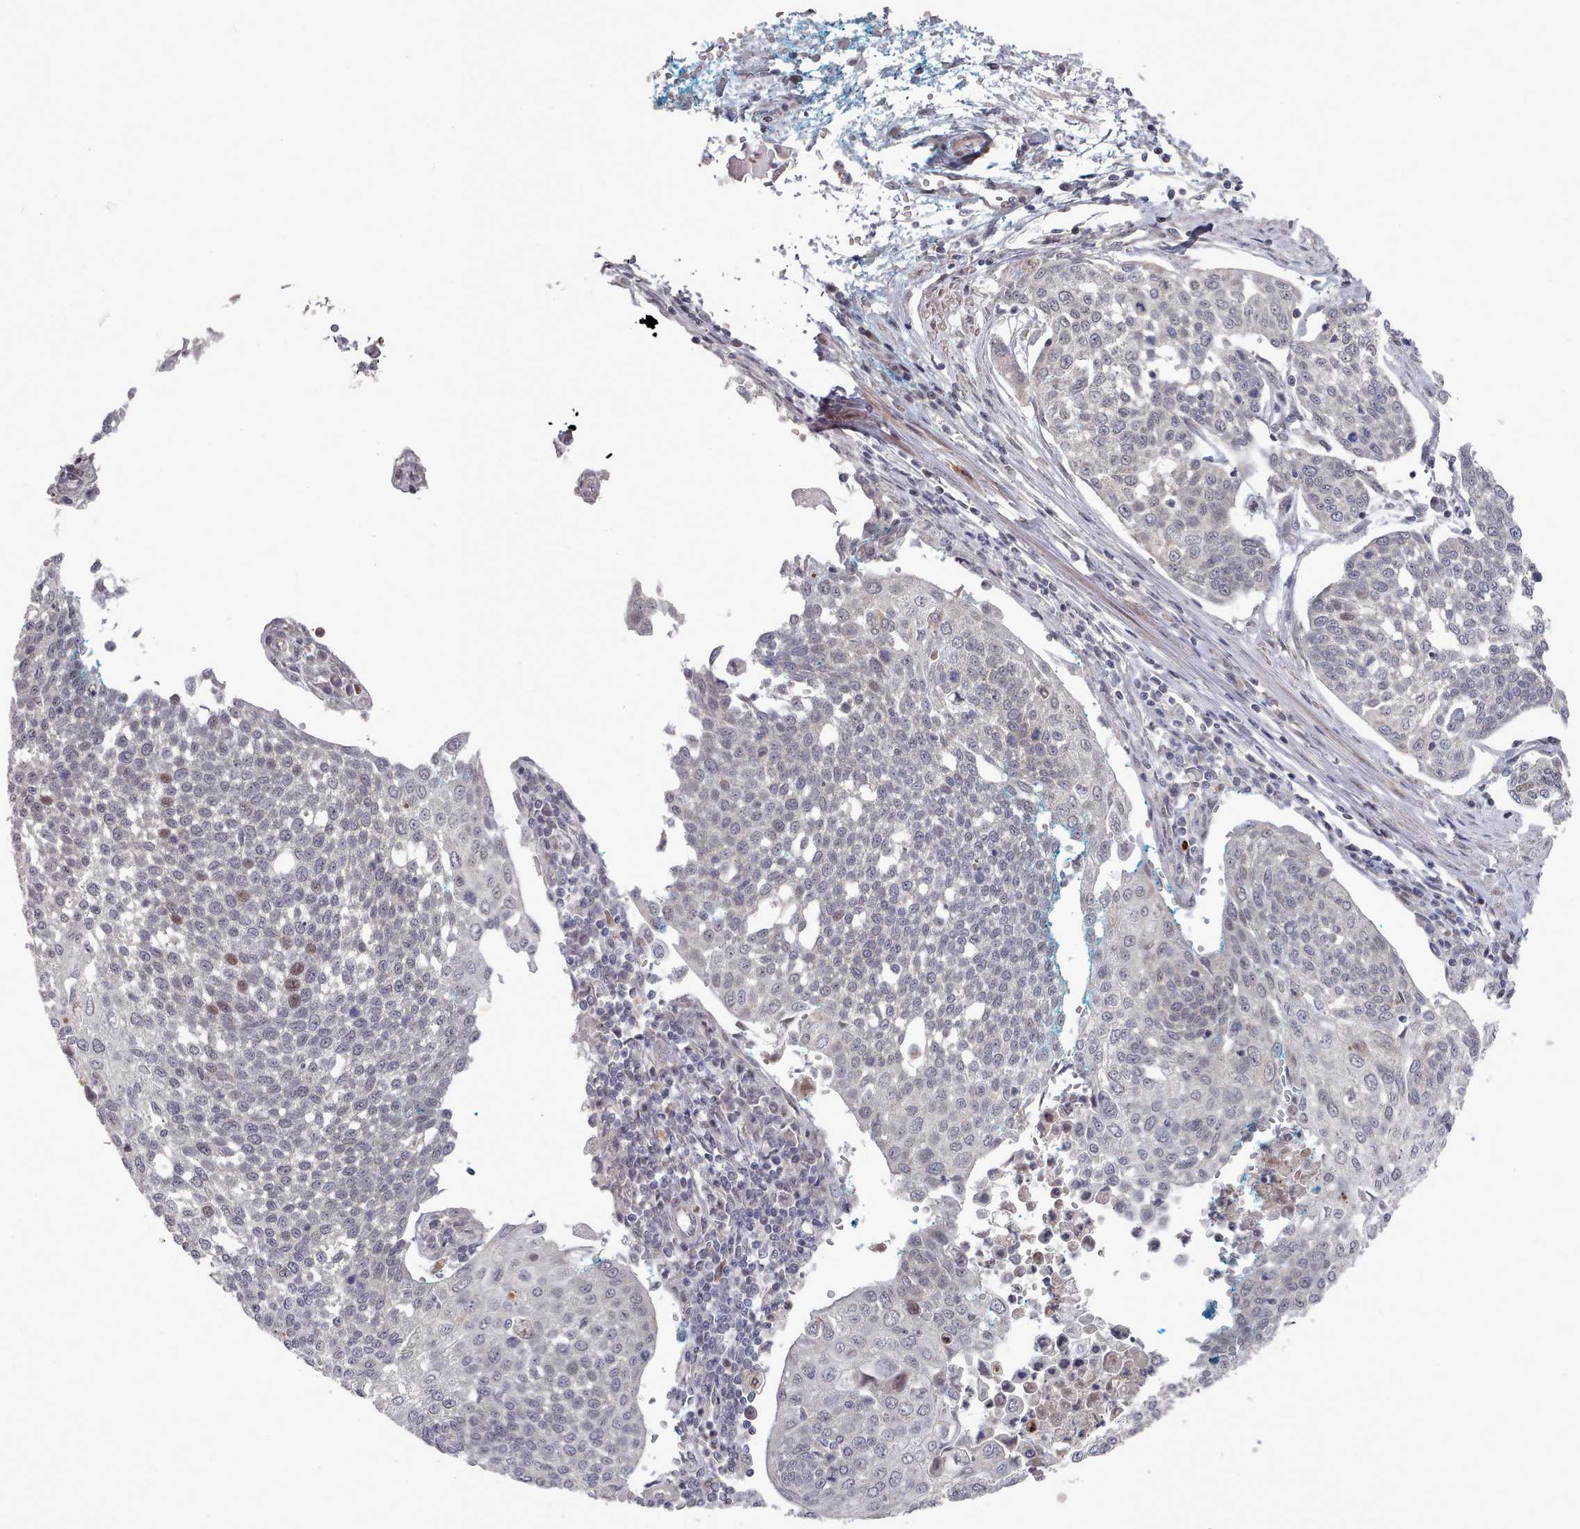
{"staining": {"intensity": "negative", "quantity": "none", "location": "none"}, "tissue": "cervical cancer", "cell_type": "Tumor cells", "image_type": "cancer", "snomed": [{"axis": "morphology", "description": "Squamous cell carcinoma, NOS"}, {"axis": "topography", "description": "Cervix"}], "caption": "High magnification brightfield microscopy of squamous cell carcinoma (cervical) stained with DAB (brown) and counterstained with hematoxylin (blue): tumor cells show no significant positivity.", "gene": "CPSF4", "patient": {"sex": "female", "age": 34}}